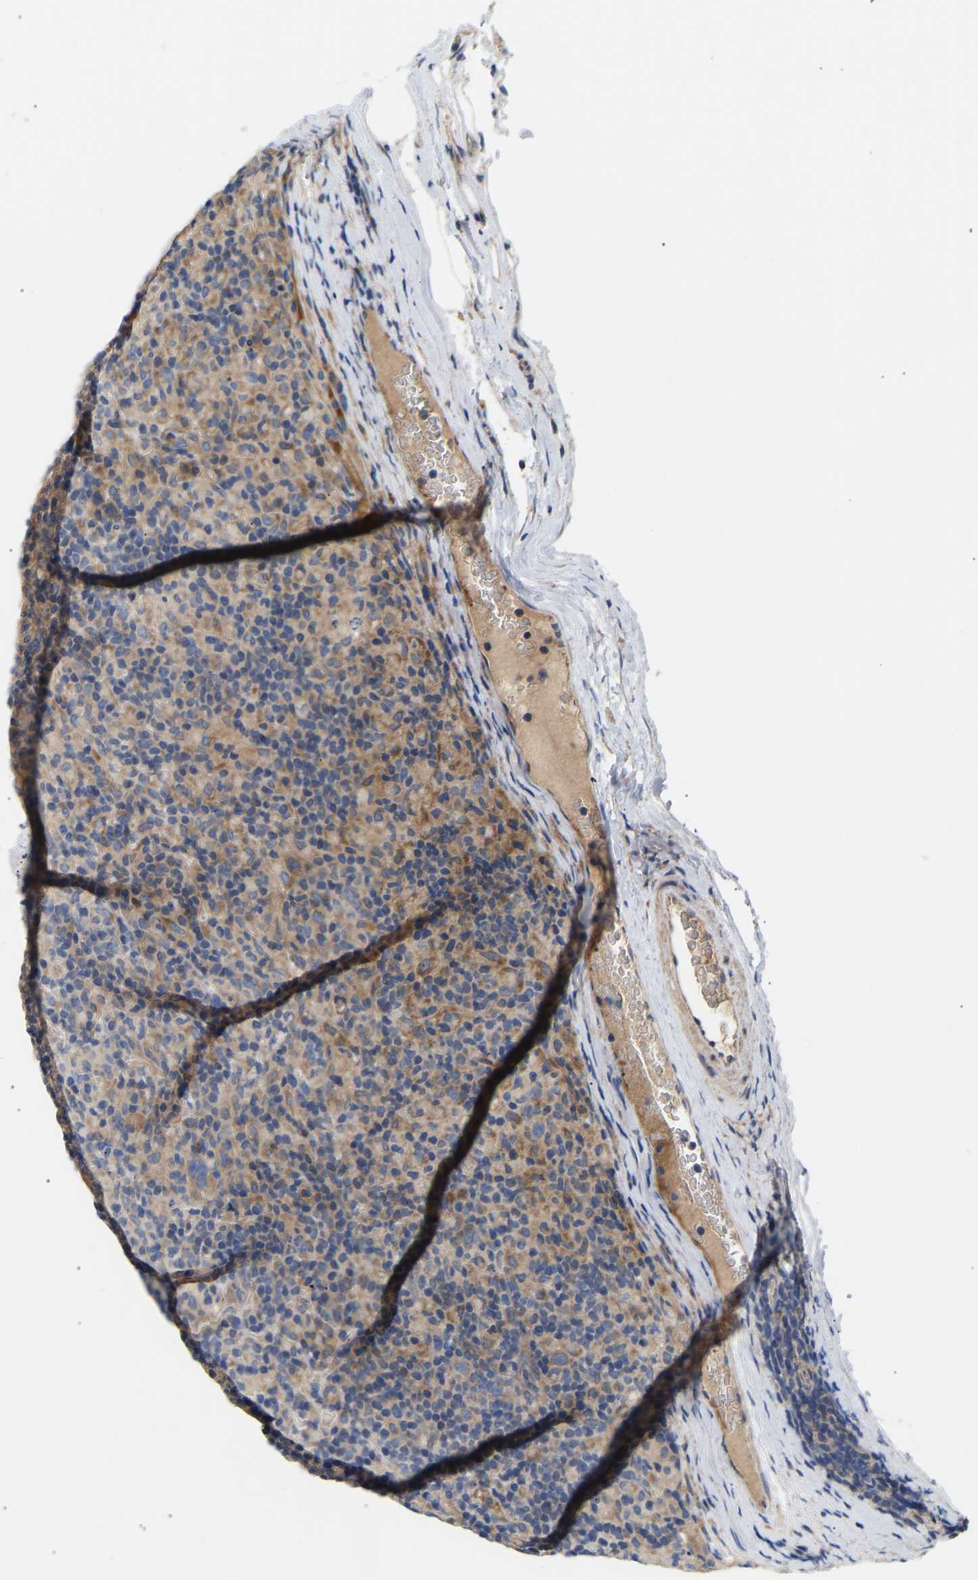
{"staining": {"intensity": "weak", "quantity": "<25%", "location": "cytoplasmic/membranous"}, "tissue": "lymphoma", "cell_type": "Tumor cells", "image_type": "cancer", "snomed": [{"axis": "morphology", "description": "Hodgkin's disease, NOS"}, {"axis": "topography", "description": "Lymph node"}], "caption": "An image of lymphoma stained for a protein displays no brown staining in tumor cells.", "gene": "AIMP2", "patient": {"sex": "male", "age": 70}}